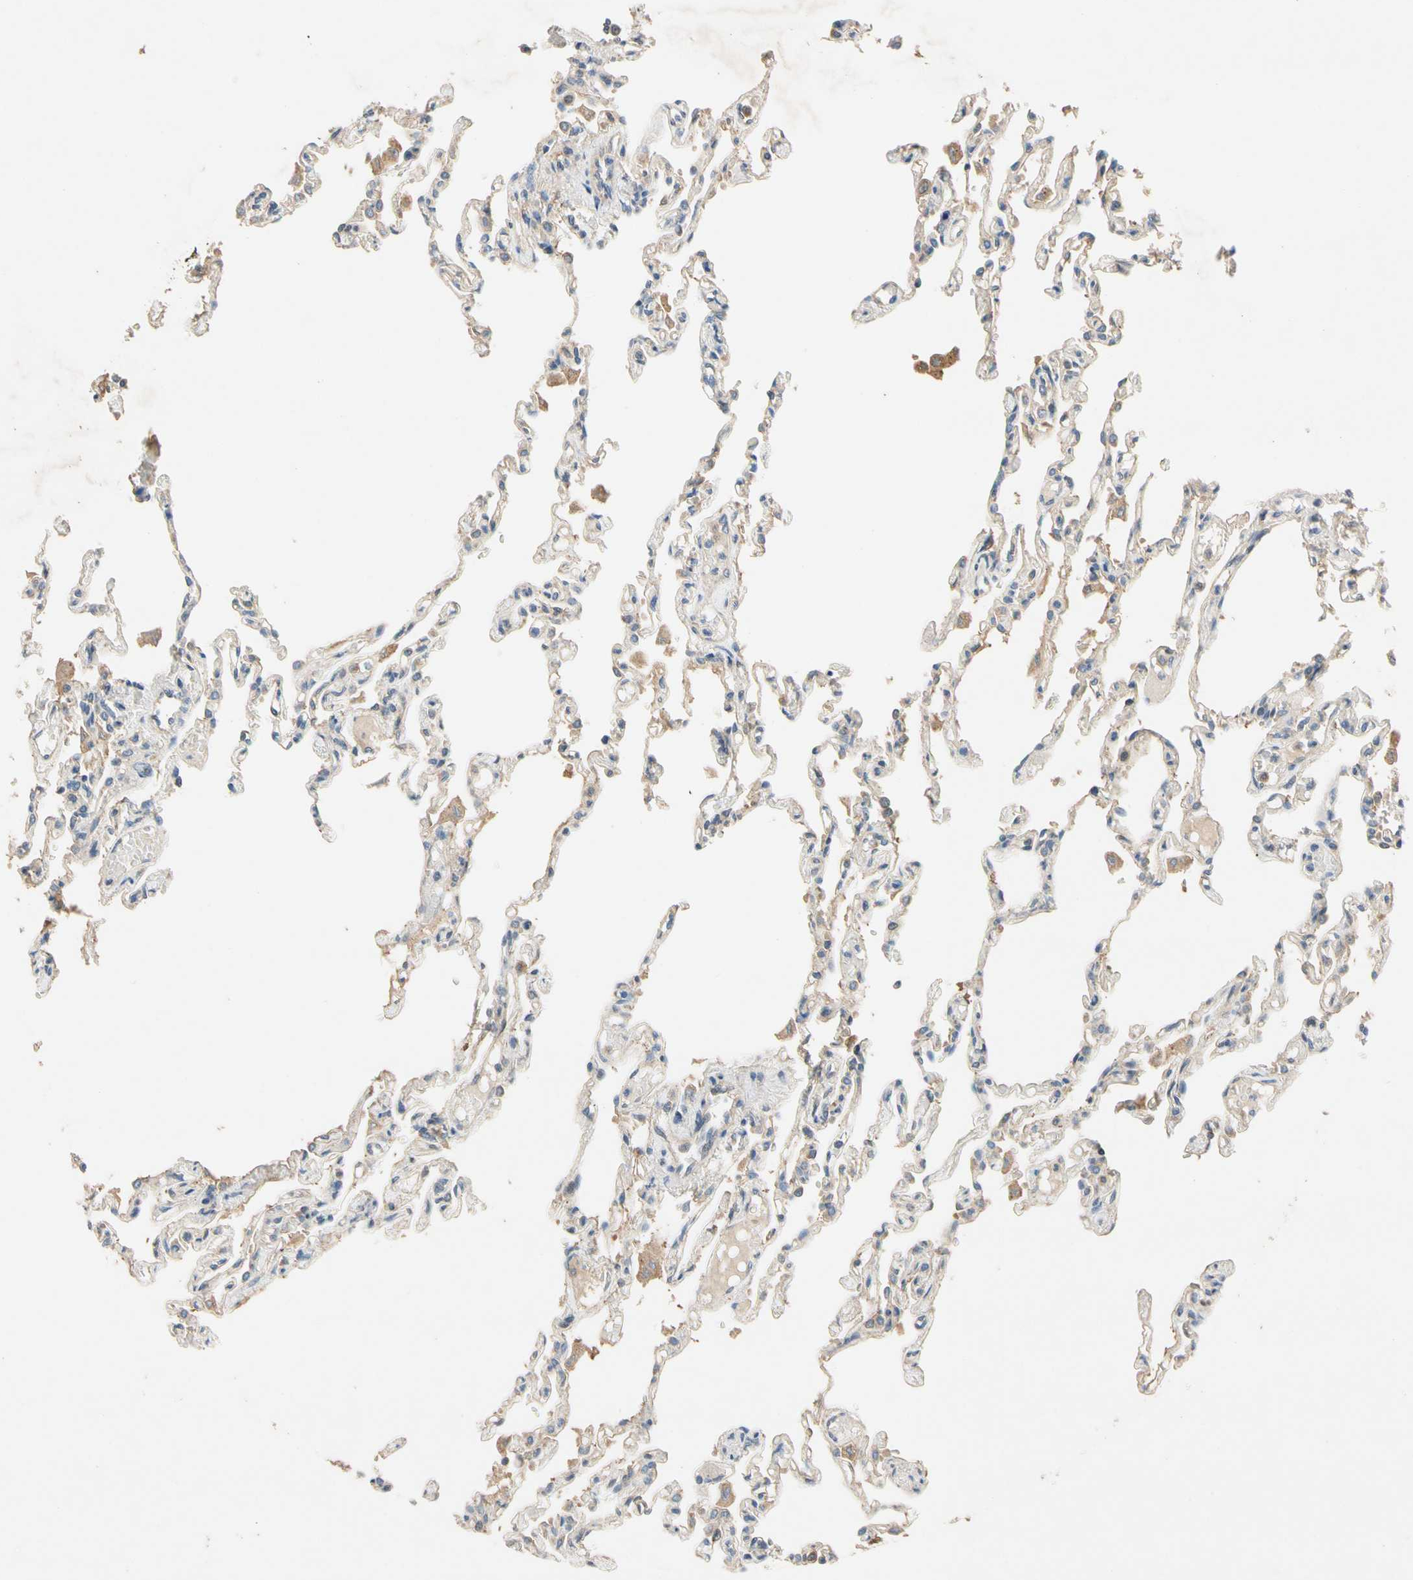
{"staining": {"intensity": "weak", "quantity": "<25%", "location": "cytoplasmic/membranous"}, "tissue": "lung", "cell_type": "Alveolar cells", "image_type": "normal", "snomed": [{"axis": "morphology", "description": "Normal tissue, NOS"}, {"axis": "topography", "description": "Lung"}], "caption": "IHC histopathology image of unremarkable lung: lung stained with DAB displays no significant protein staining in alveolar cells.", "gene": "USP12", "patient": {"sex": "male", "age": 21}}